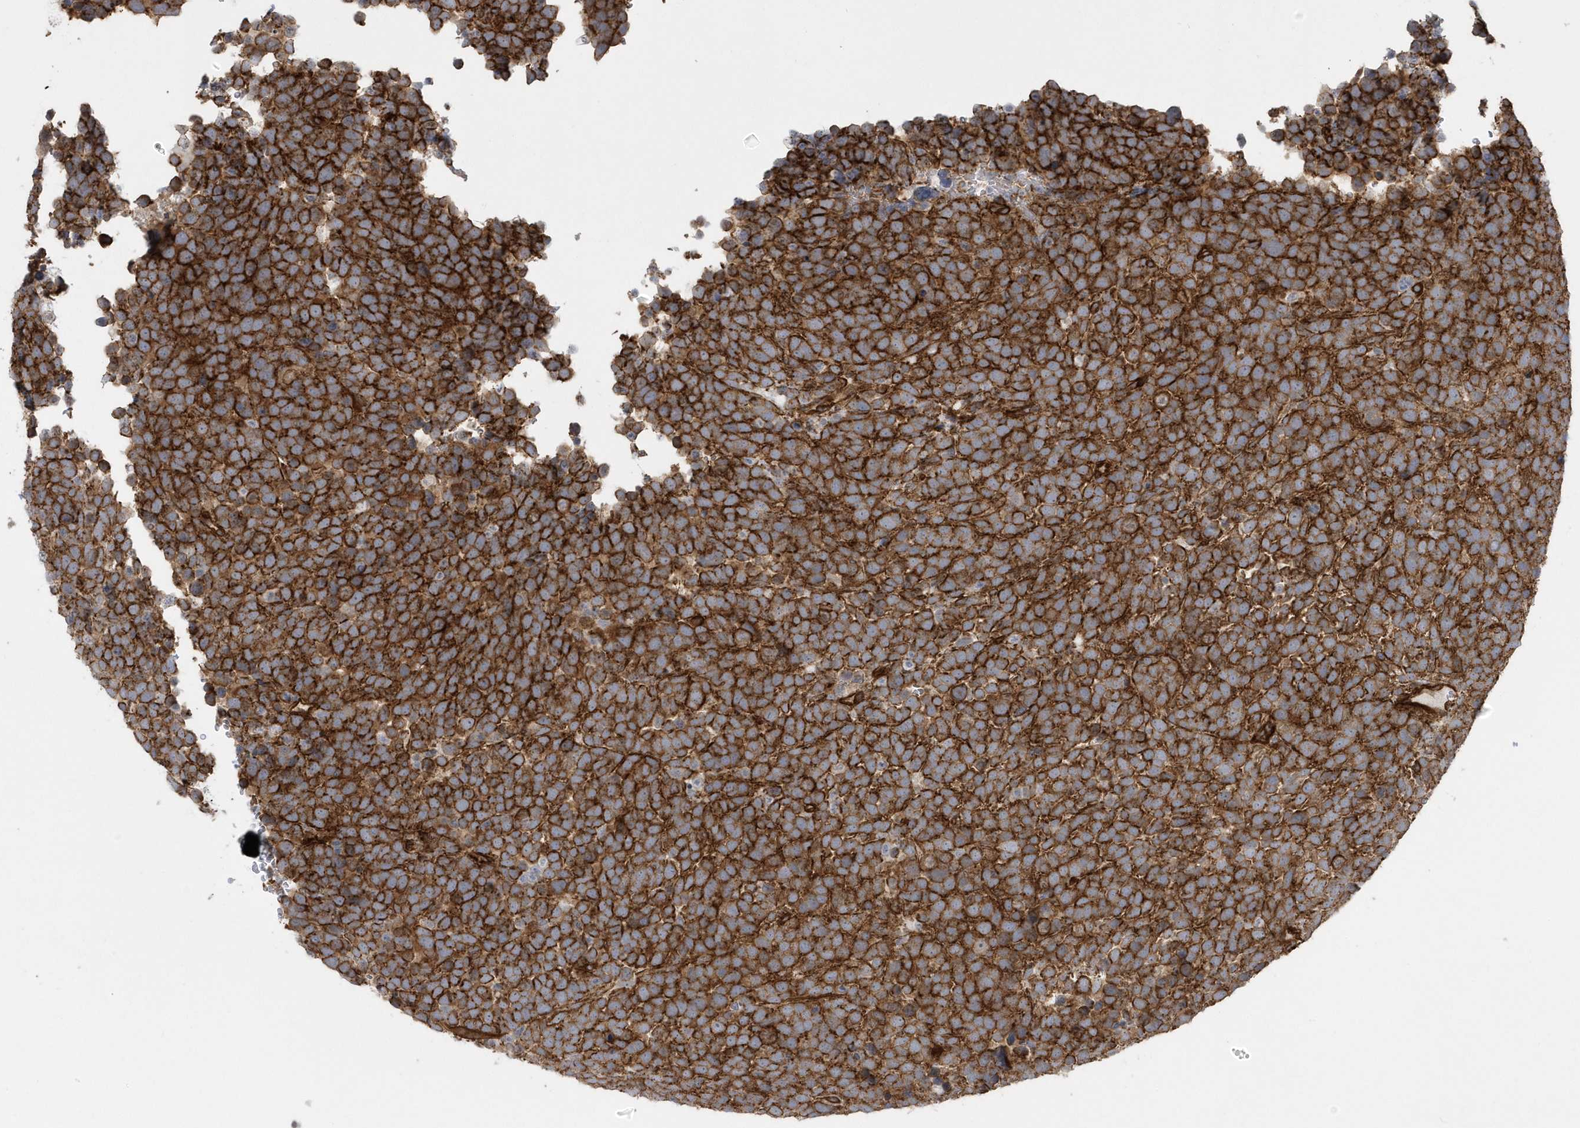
{"staining": {"intensity": "strong", "quantity": ">75%", "location": "cytoplasmic/membranous"}, "tissue": "urothelial cancer", "cell_type": "Tumor cells", "image_type": "cancer", "snomed": [{"axis": "morphology", "description": "Urothelial carcinoma, High grade"}, {"axis": "topography", "description": "Urinary bladder"}], "caption": "Immunohistochemical staining of human urothelial cancer displays high levels of strong cytoplasmic/membranous protein expression in approximately >75% of tumor cells.", "gene": "RAI14", "patient": {"sex": "female", "age": 82}}